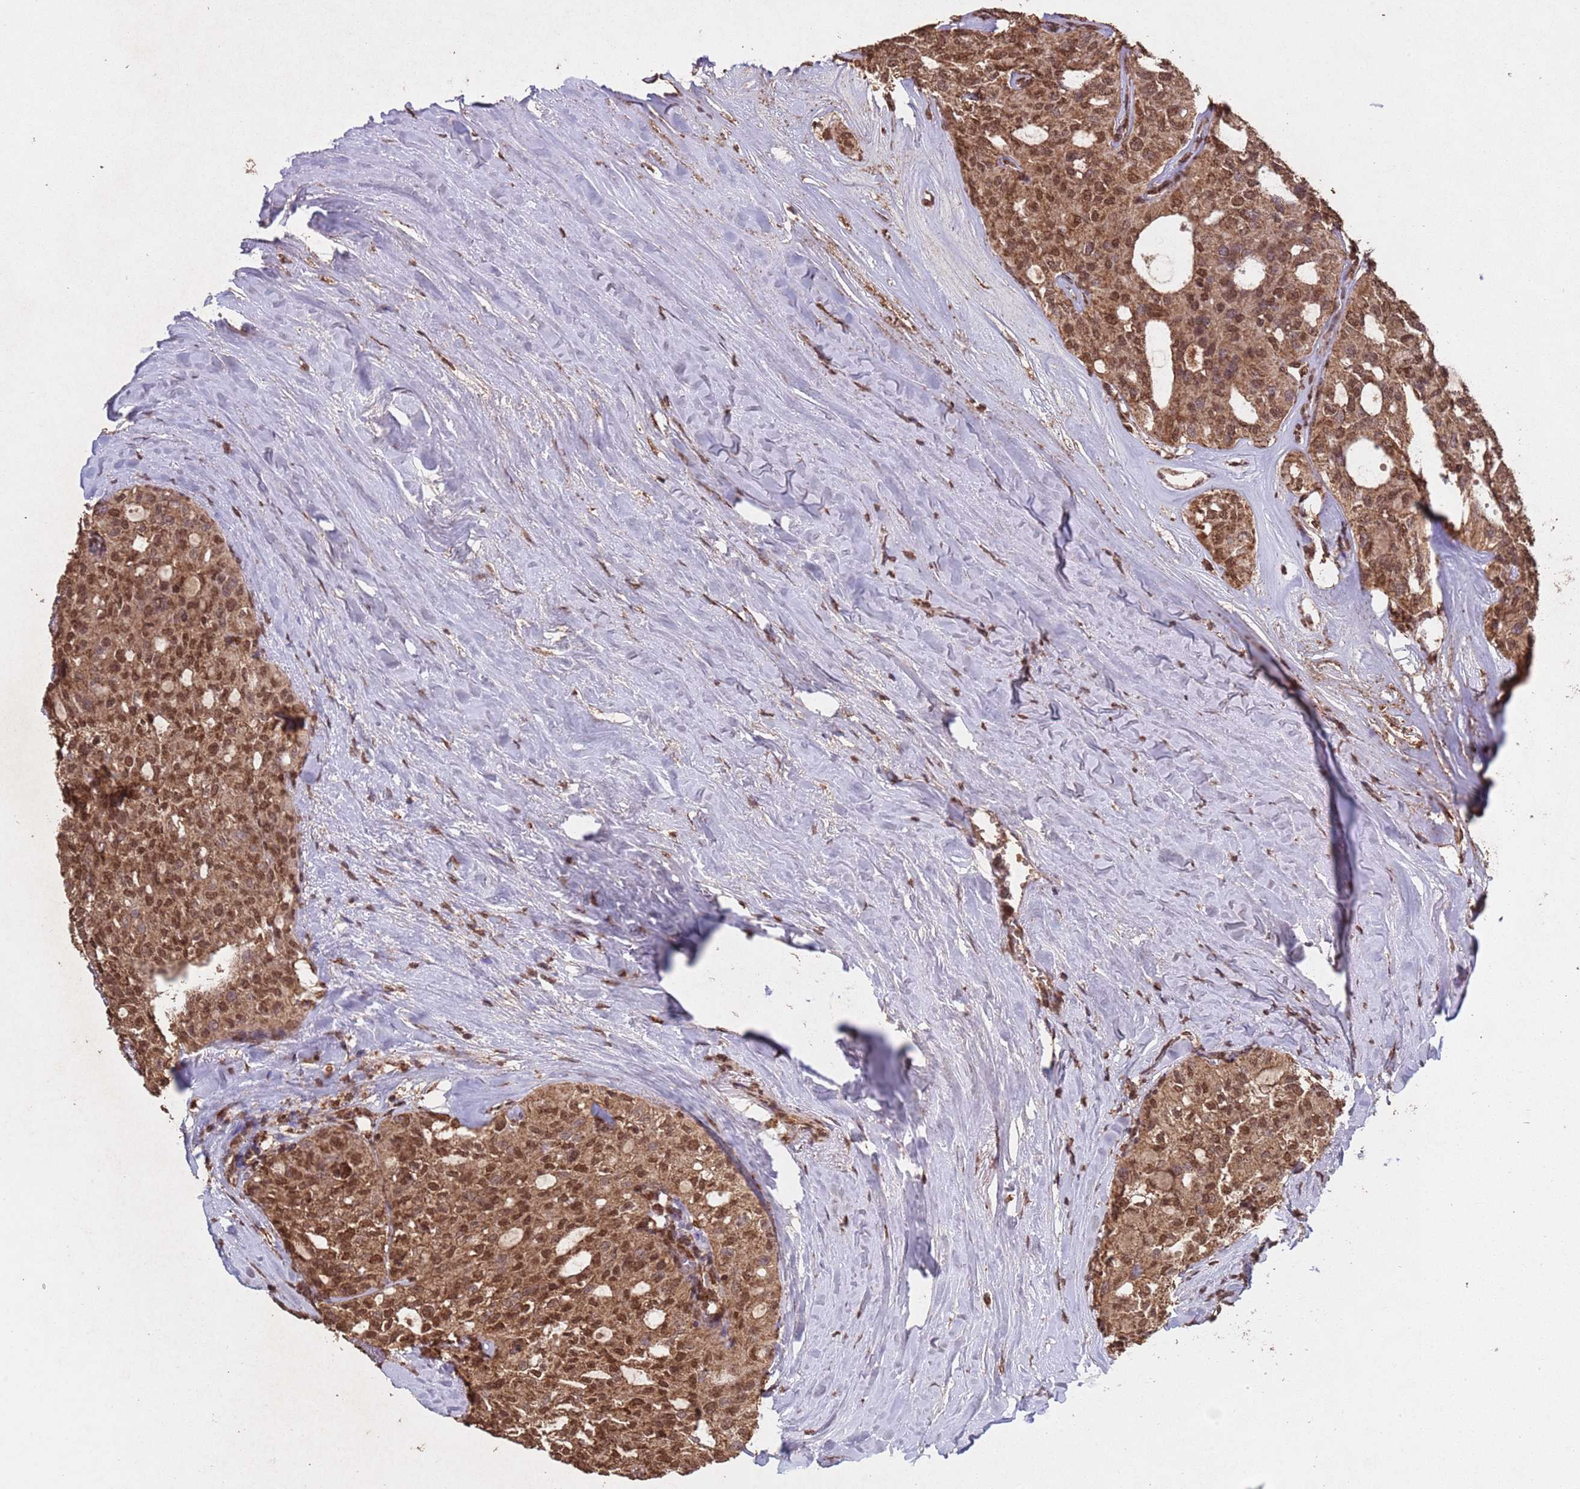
{"staining": {"intensity": "moderate", "quantity": ">75%", "location": "cytoplasmic/membranous,nuclear"}, "tissue": "thyroid cancer", "cell_type": "Tumor cells", "image_type": "cancer", "snomed": [{"axis": "morphology", "description": "Follicular adenoma carcinoma, NOS"}, {"axis": "topography", "description": "Thyroid gland"}], "caption": "Thyroid cancer was stained to show a protein in brown. There is medium levels of moderate cytoplasmic/membranous and nuclear expression in approximately >75% of tumor cells.", "gene": "HDAC10", "patient": {"sex": "male", "age": 75}}